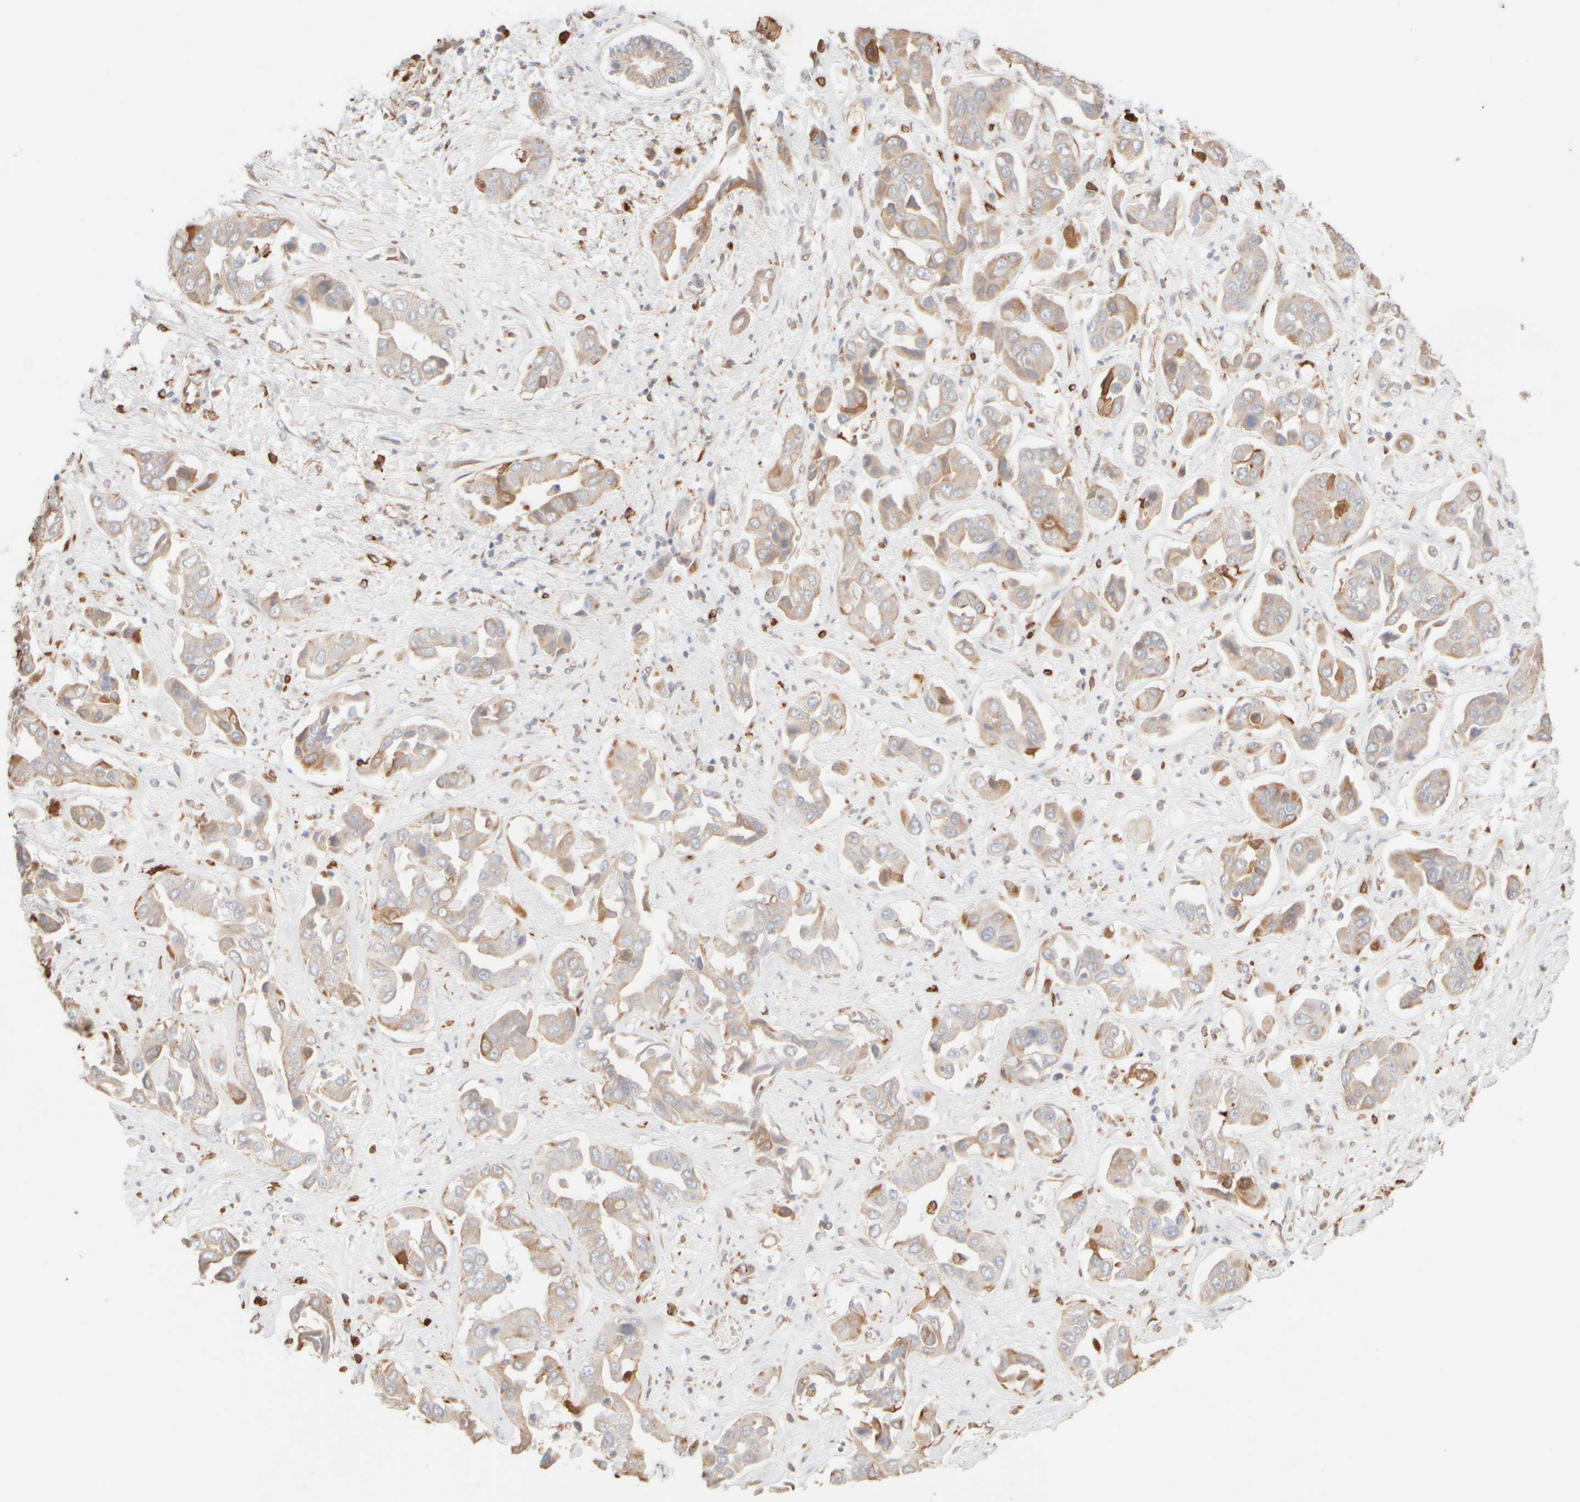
{"staining": {"intensity": "moderate", "quantity": "25%-75%", "location": "cytoplasmic/membranous"}, "tissue": "liver cancer", "cell_type": "Tumor cells", "image_type": "cancer", "snomed": [{"axis": "morphology", "description": "Cholangiocarcinoma"}, {"axis": "topography", "description": "Liver"}], "caption": "Immunohistochemical staining of liver cholangiocarcinoma reveals moderate cytoplasmic/membranous protein expression in approximately 25%-75% of tumor cells. The protein of interest is shown in brown color, while the nuclei are stained blue.", "gene": "KRT15", "patient": {"sex": "female", "age": 52}}